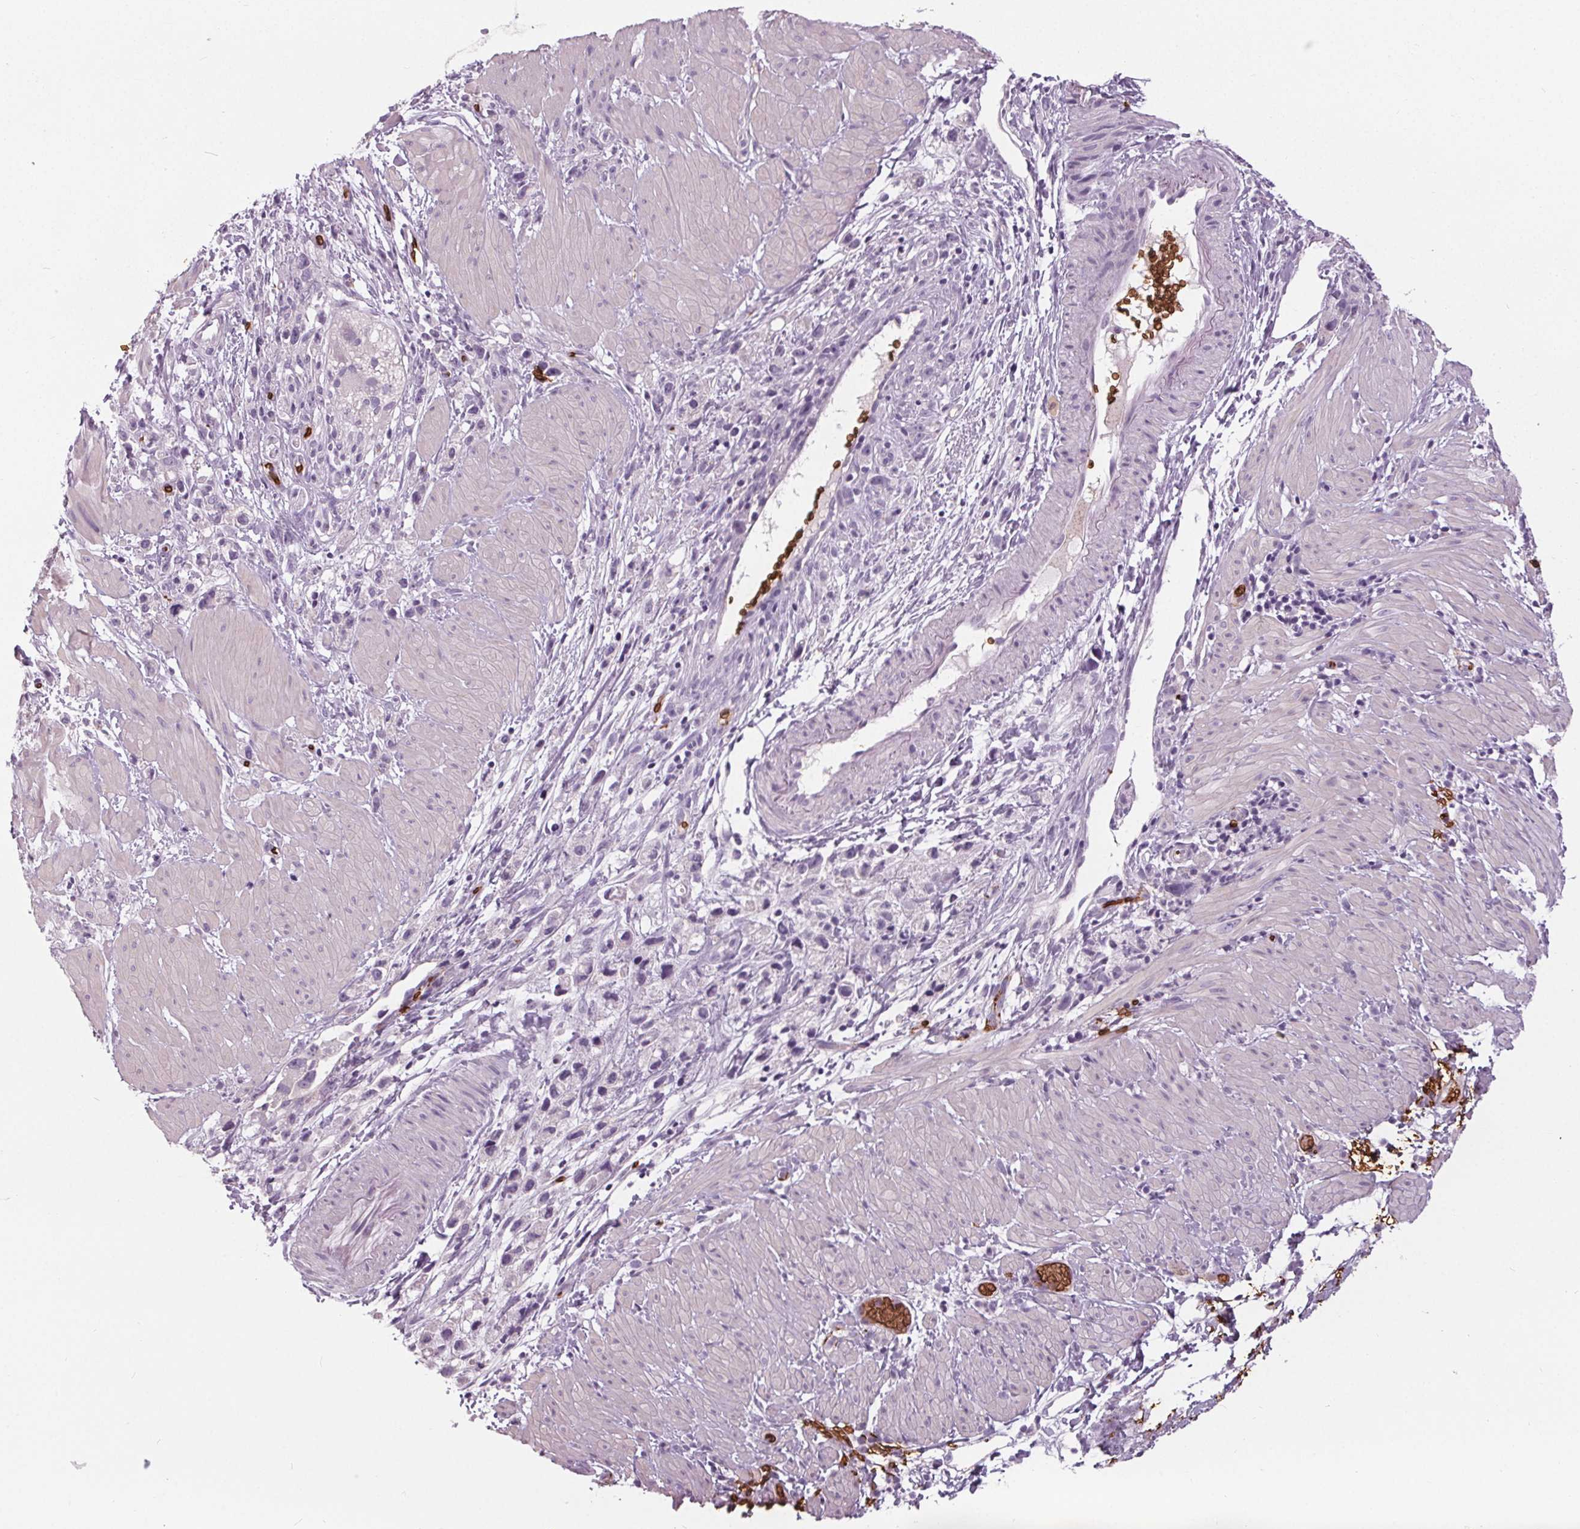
{"staining": {"intensity": "negative", "quantity": "none", "location": "none"}, "tissue": "stomach cancer", "cell_type": "Tumor cells", "image_type": "cancer", "snomed": [{"axis": "morphology", "description": "Adenocarcinoma, NOS"}, {"axis": "topography", "description": "Stomach"}], "caption": "An immunohistochemistry (IHC) image of stomach cancer is shown. There is no staining in tumor cells of stomach cancer. Brightfield microscopy of IHC stained with DAB (brown) and hematoxylin (blue), captured at high magnification.", "gene": "SLC4A1", "patient": {"sex": "female", "age": 59}}